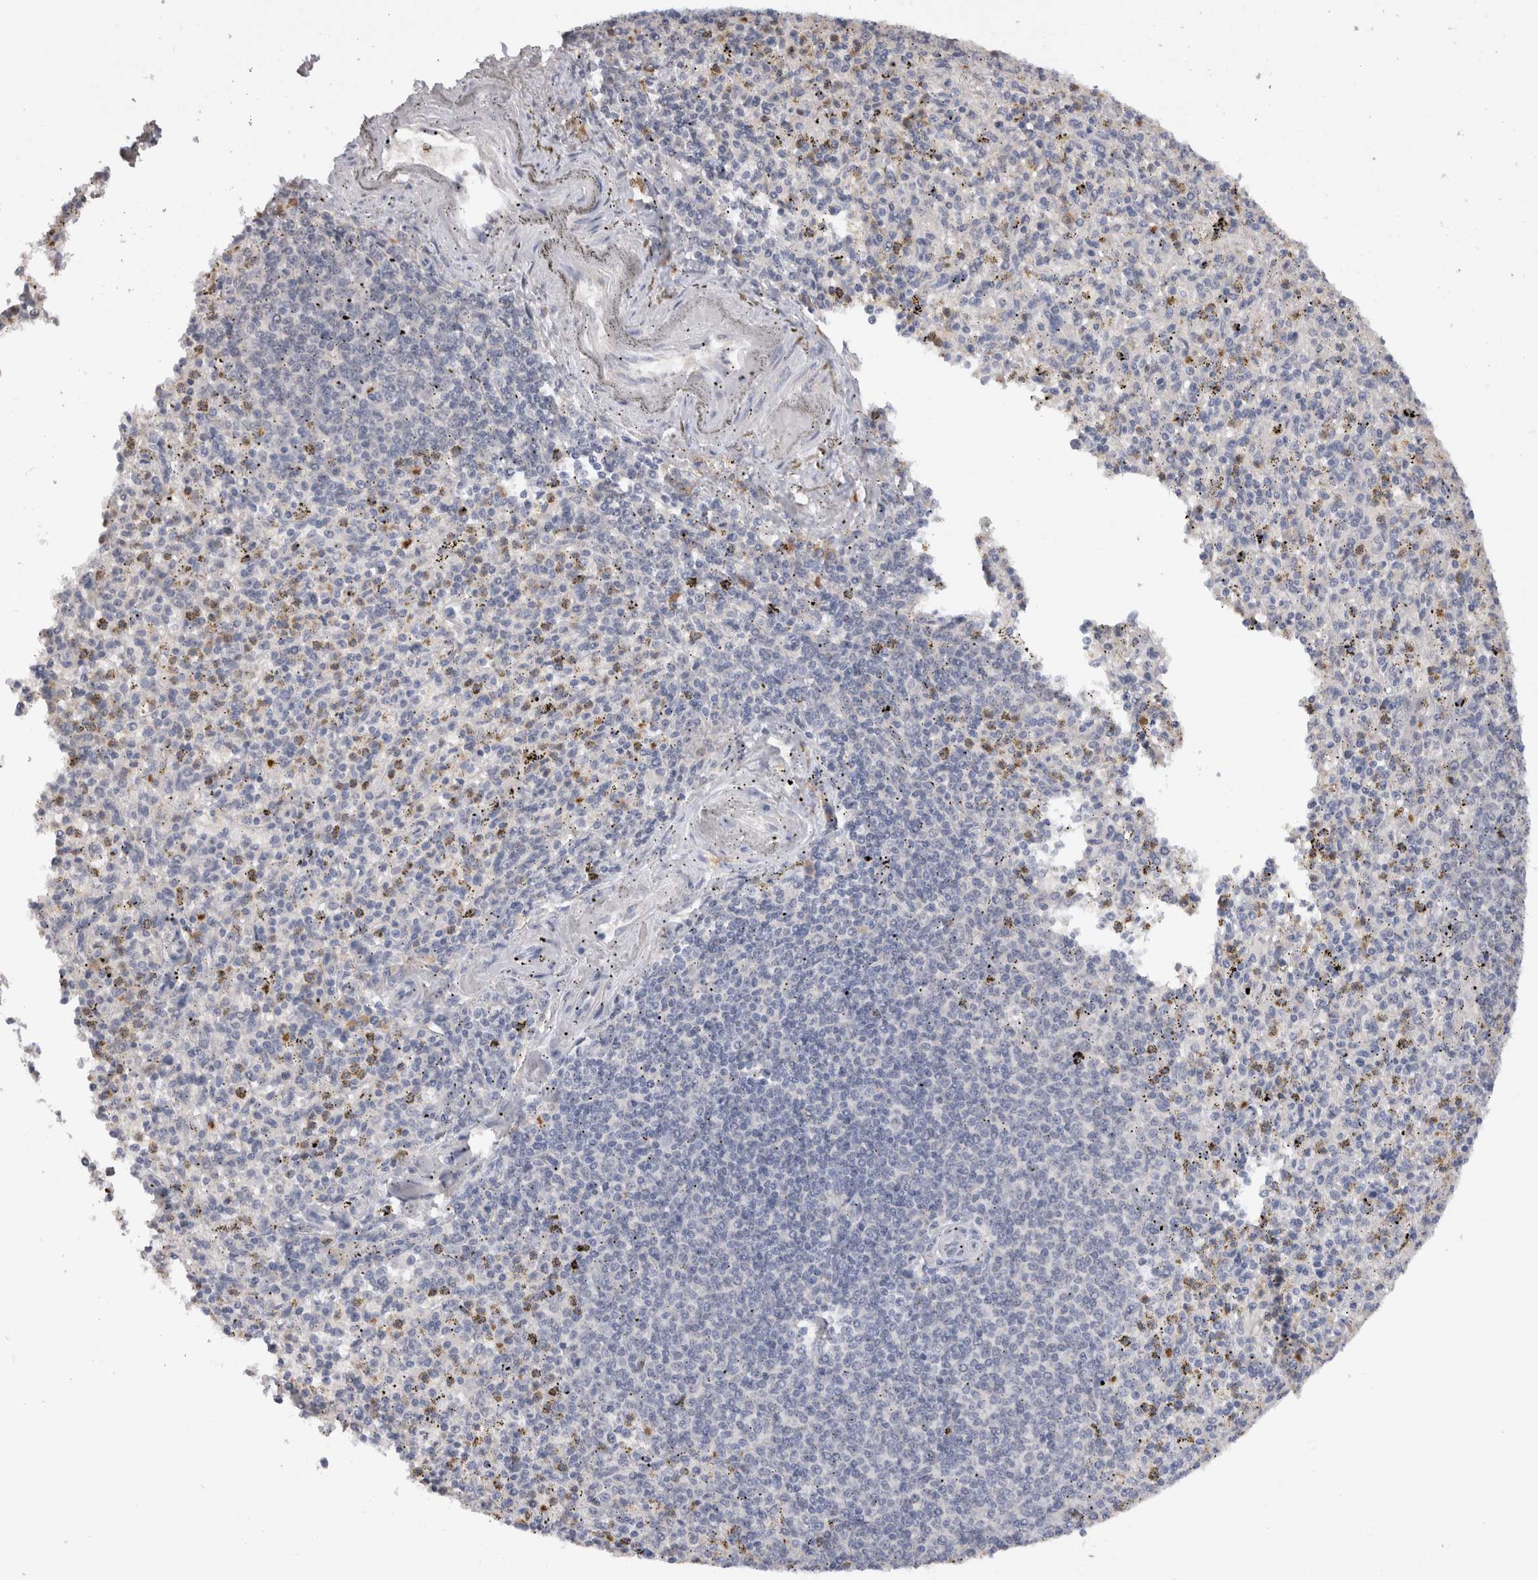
{"staining": {"intensity": "negative", "quantity": "none", "location": "none"}, "tissue": "spleen", "cell_type": "Cells in red pulp", "image_type": "normal", "snomed": [{"axis": "morphology", "description": "Normal tissue, NOS"}, {"axis": "topography", "description": "Spleen"}], "caption": "Immunohistochemistry histopathology image of normal human spleen stained for a protein (brown), which displays no expression in cells in red pulp. The staining is performed using DAB (3,3'-diaminobenzidine) brown chromogen with nuclei counter-stained in using hematoxylin.", "gene": "VSIG4", "patient": {"sex": "male", "age": 72}}